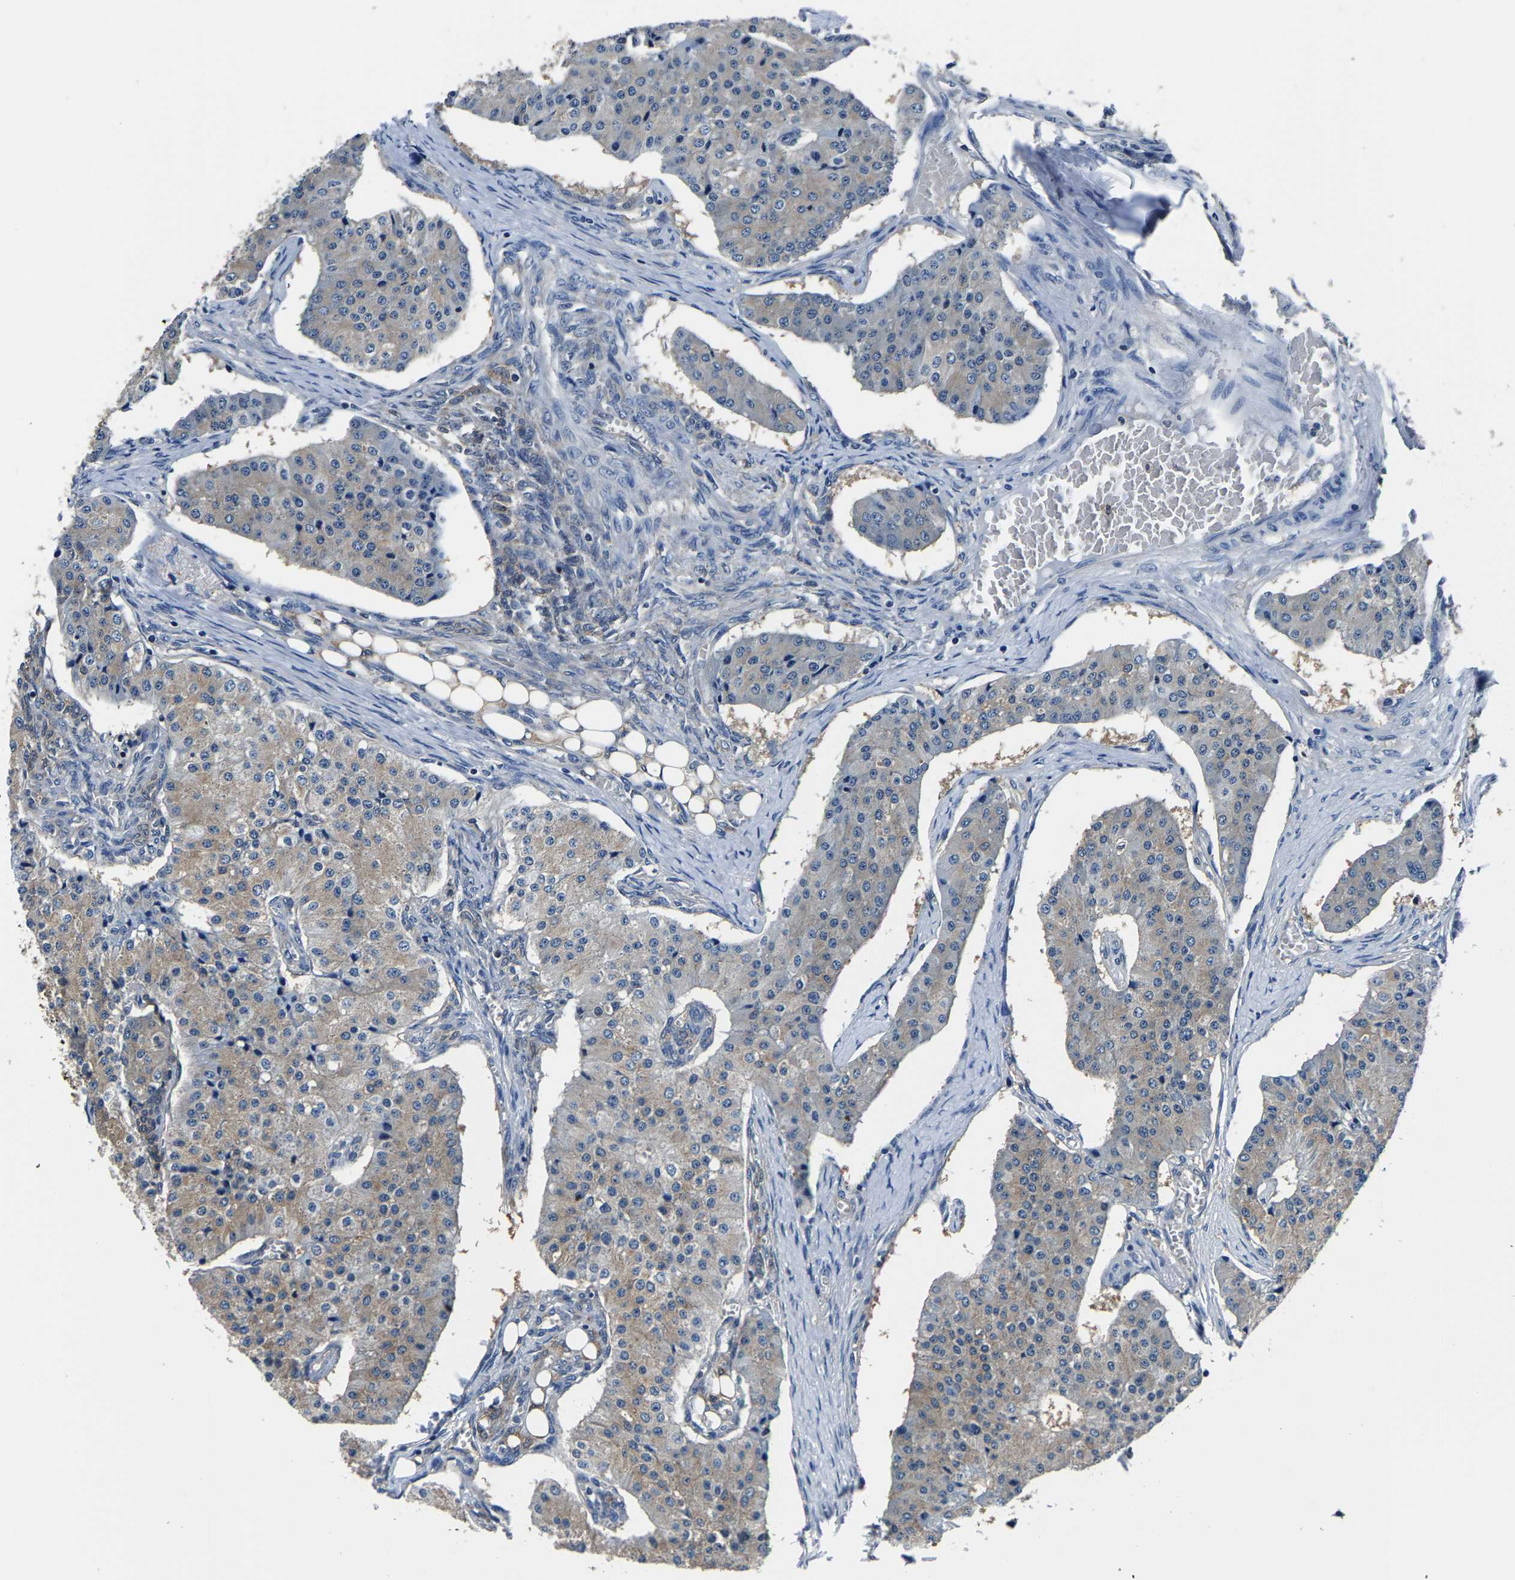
{"staining": {"intensity": "weak", "quantity": "25%-75%", "location": "cytoplasmic/membranous"}, "tissue": "carcinoid", "cell_type": "Tumor cells", "image_type": "cancer", "snomed": [{"axis": "morphology", "description": "Carcinoid, malignant, NOS"}, {"axis": "topography", "description": "Colon"}], "caption": "Immunohistochemistry staining of carcinoid, which demonstrates low levels of weak cytoplasmic/membranous expression in approximately 25%-75% of tumor cells indicating weak cytoplasmic/membranous protein positivity. The staining was performed using DAB (brown) for protein detection and nuclei were counterstained in hematoxylin (blue).", "gene": "ALDOB", "patient": {"sex": "female", "age": 52}}